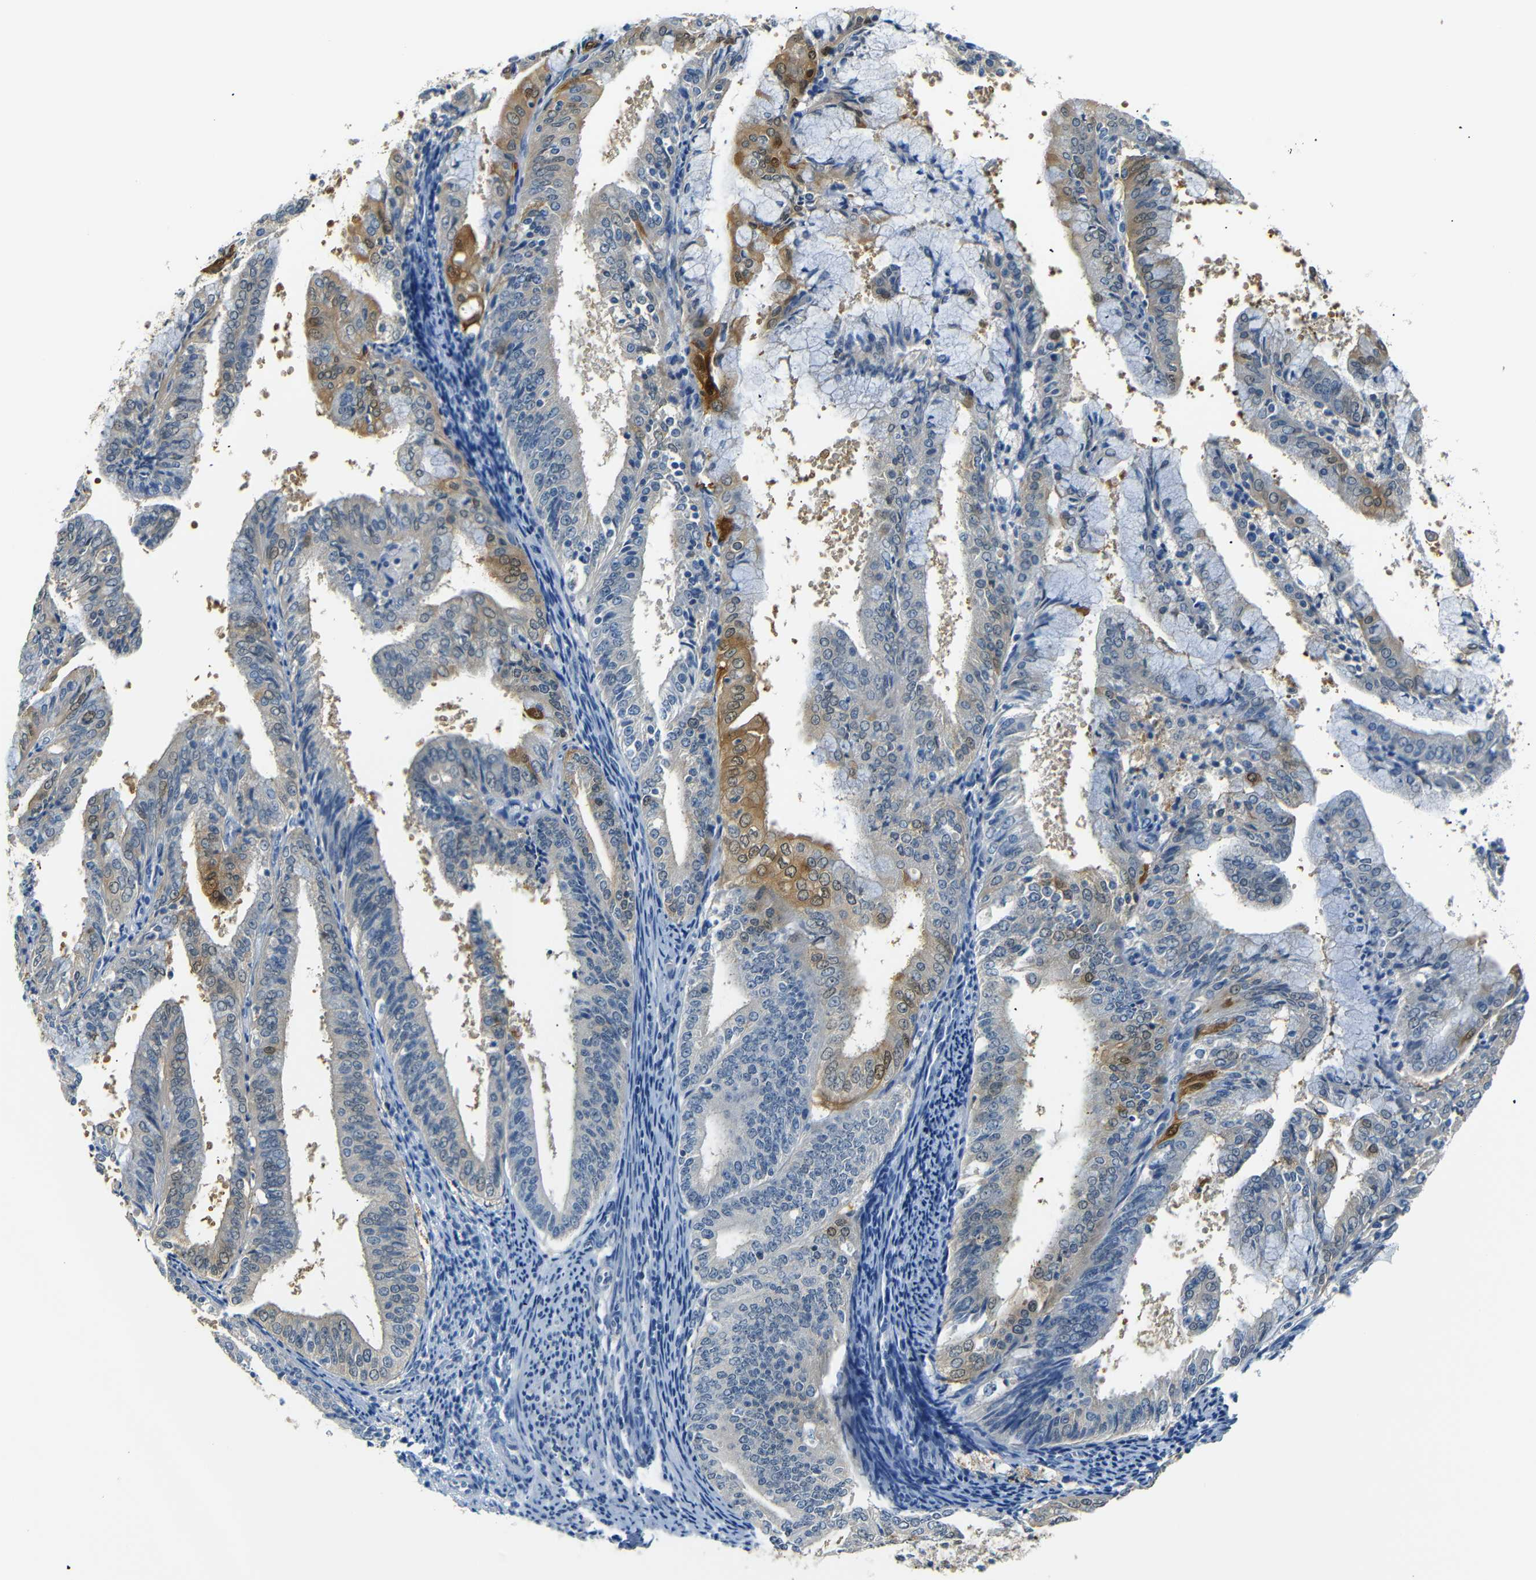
{"staining": {"intensity": "moderate", "quantity": "25%-75%", "location": "cytoplasmic/membranous"}, "tissue": "endometrial cancer", "cell_type": "Tumor cells", "image_type": "cancer", "snomed": [{"axis": "morphology", "description": "Adenocarcinoma, NOS"}, {"axis": "topography", "description": "Endometrium"}], "caption": "Endometrial cancer stained with a brown dye shows moderate cytoplasmic/membranous positive staining in approximately 25%-75% of tumor cells.", "gene": "SFN", "patient": {"sex": "female", "age": 63}}